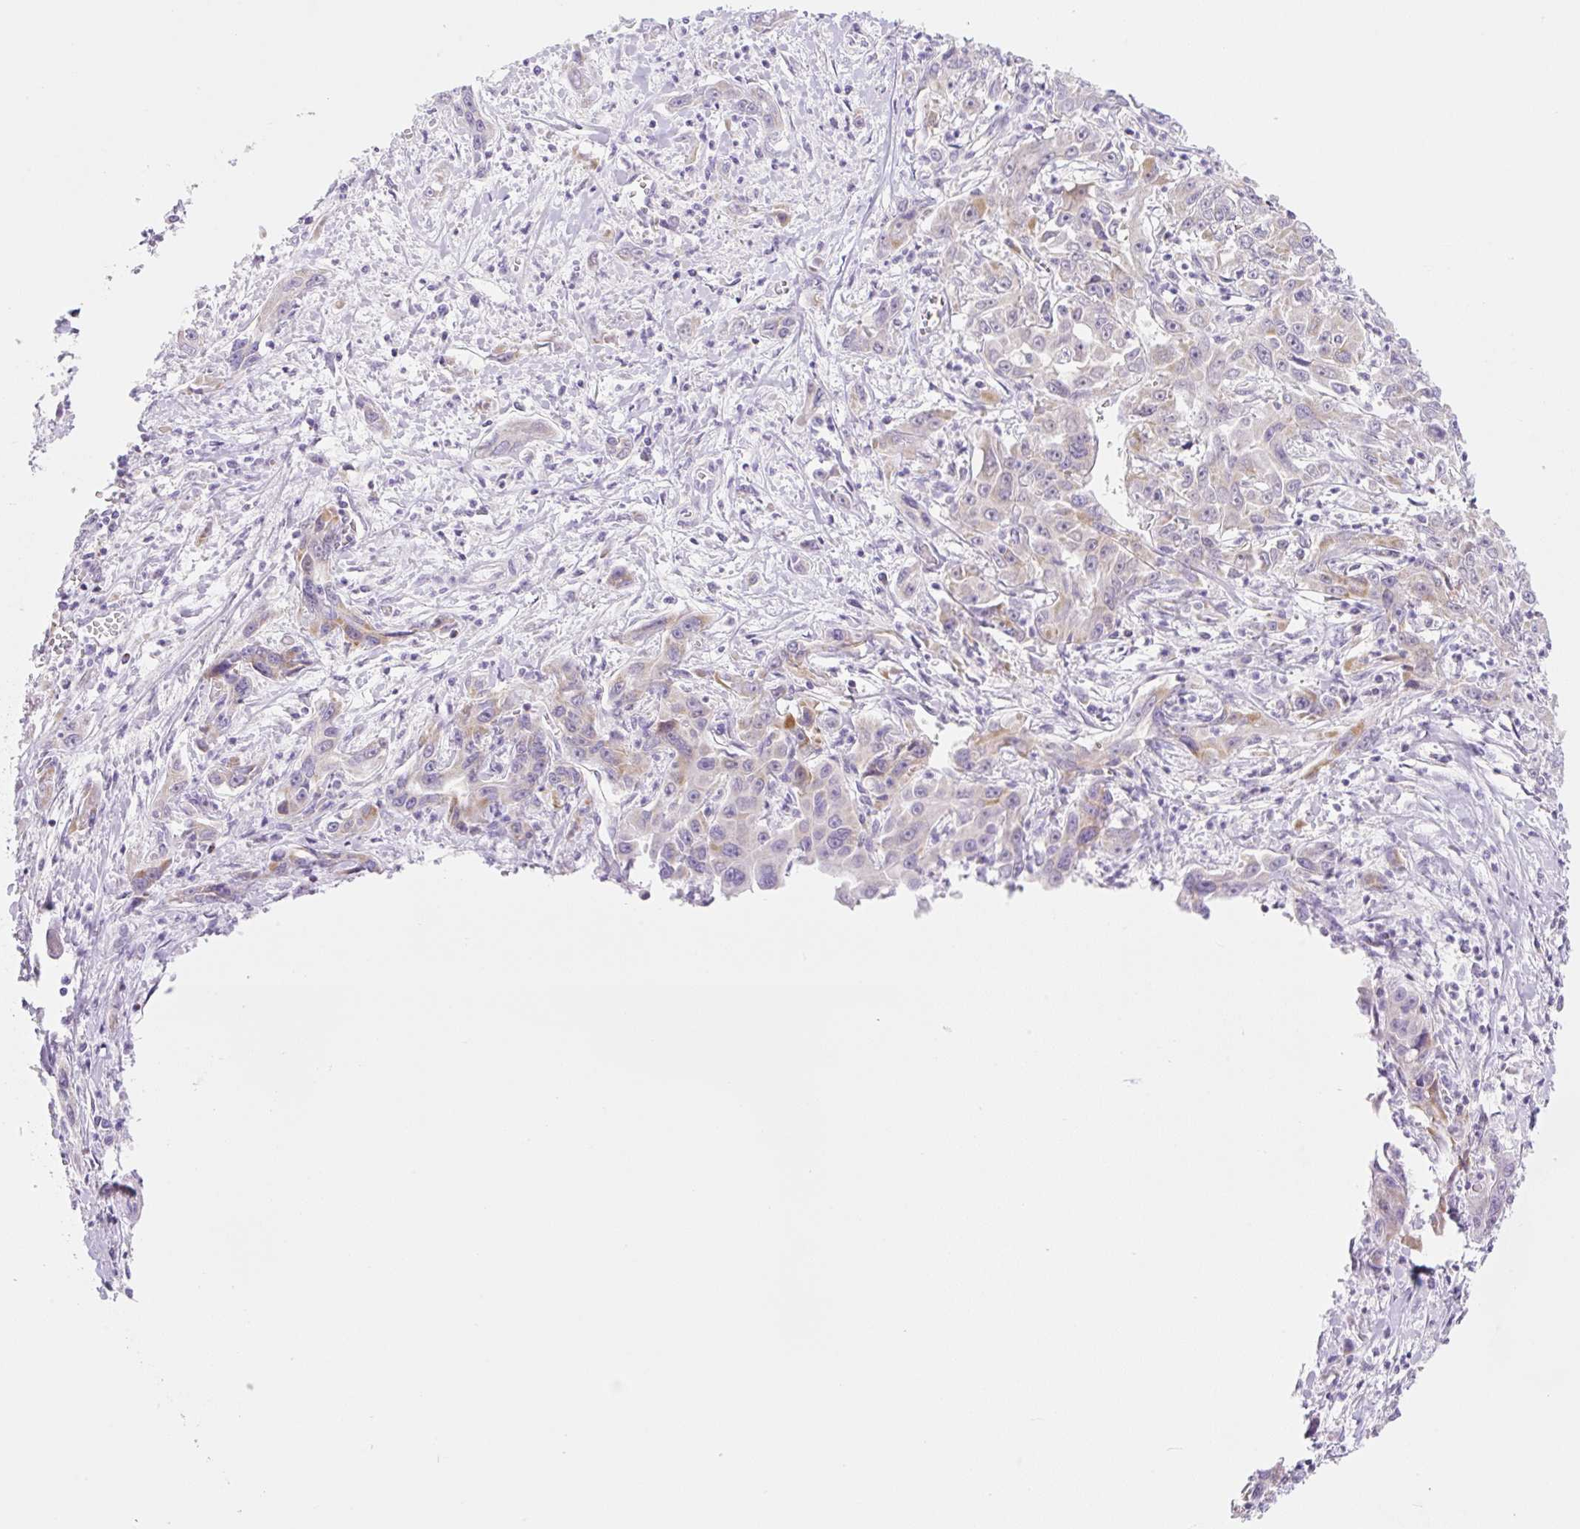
{"staining": {"intensity": "moderate", "quantity": "<25%", "location": "cytoplasmic/membranous"}, "tissue": "liver cancer", "cell_type": "Tumor cells", "image_type": "cancer", "snomed": [{"axis": "morphology", "description": "Carcinoma, Hepatocellular, NOS"}, {"axis": "topography", "description": "Liver"}], "caption": "Moderate cytoplasmic/membranous staining is identified in about <25% of tumor cells in liver cancer (hepatocellular carcinoma).", "gene": "FOCAD", "patient": {"sex": "male", "age": 63}}